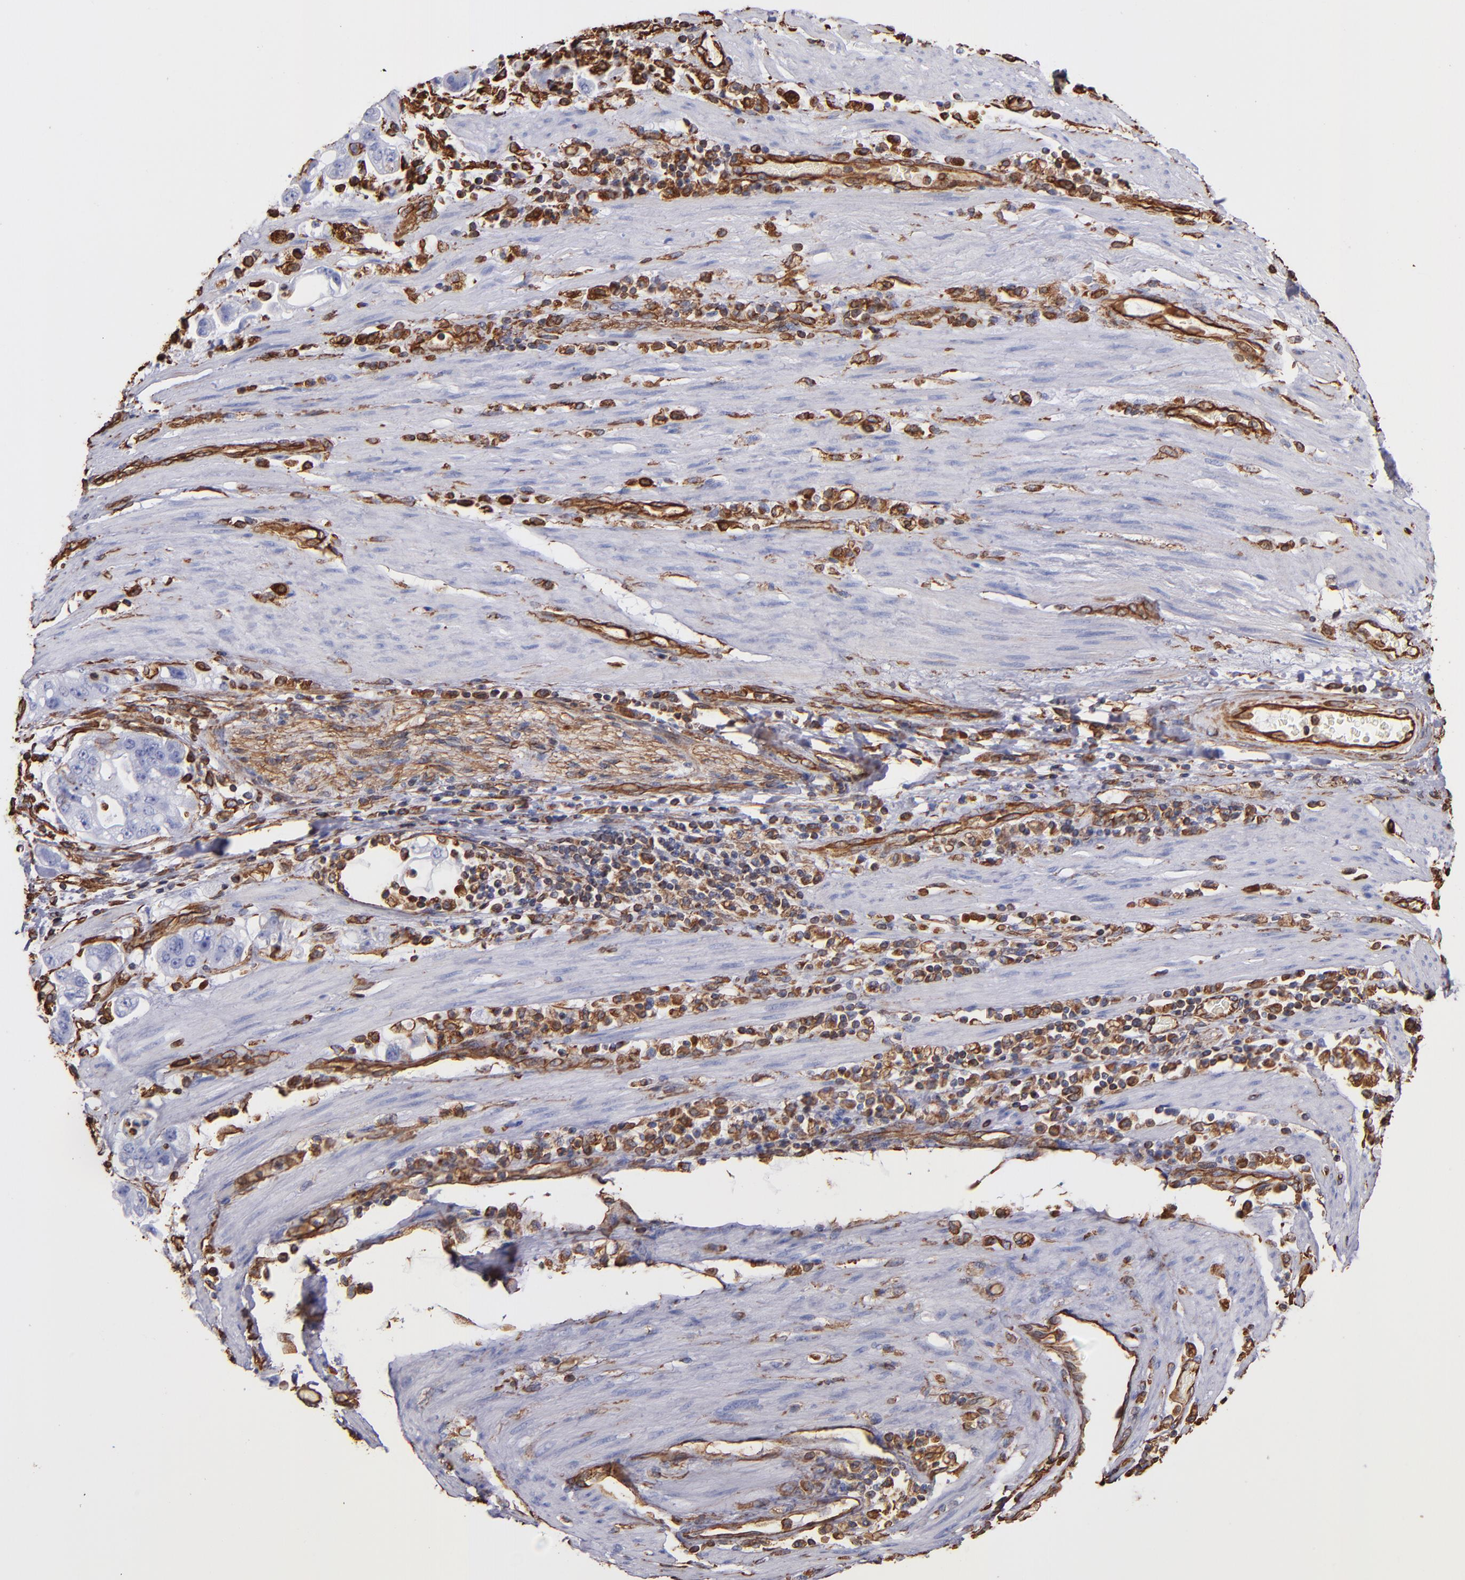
{"staining": {"intensity": "strong", "quantity": "<25%", "location": "cytoplasmic/membranous"}, "tissue": "stomach cancer", "cell_type": "Tumor cells", "image_type": "cancer", "snomed": [{"axis": "morphology", "description": "Adenocarcinoma, NOS"}, {"axis": "topography", "description": "Stomach"}], "caption": "DAB (3,3'-diaminobenzidine) immunohistochemical staining of human stomach adenocarcinoma exhibits strong cytoplasmic/membranous protein expression in approximately <25% of tumor cells.", "gene": "VIM", "patient": {"sex": "male", "age": 62}}